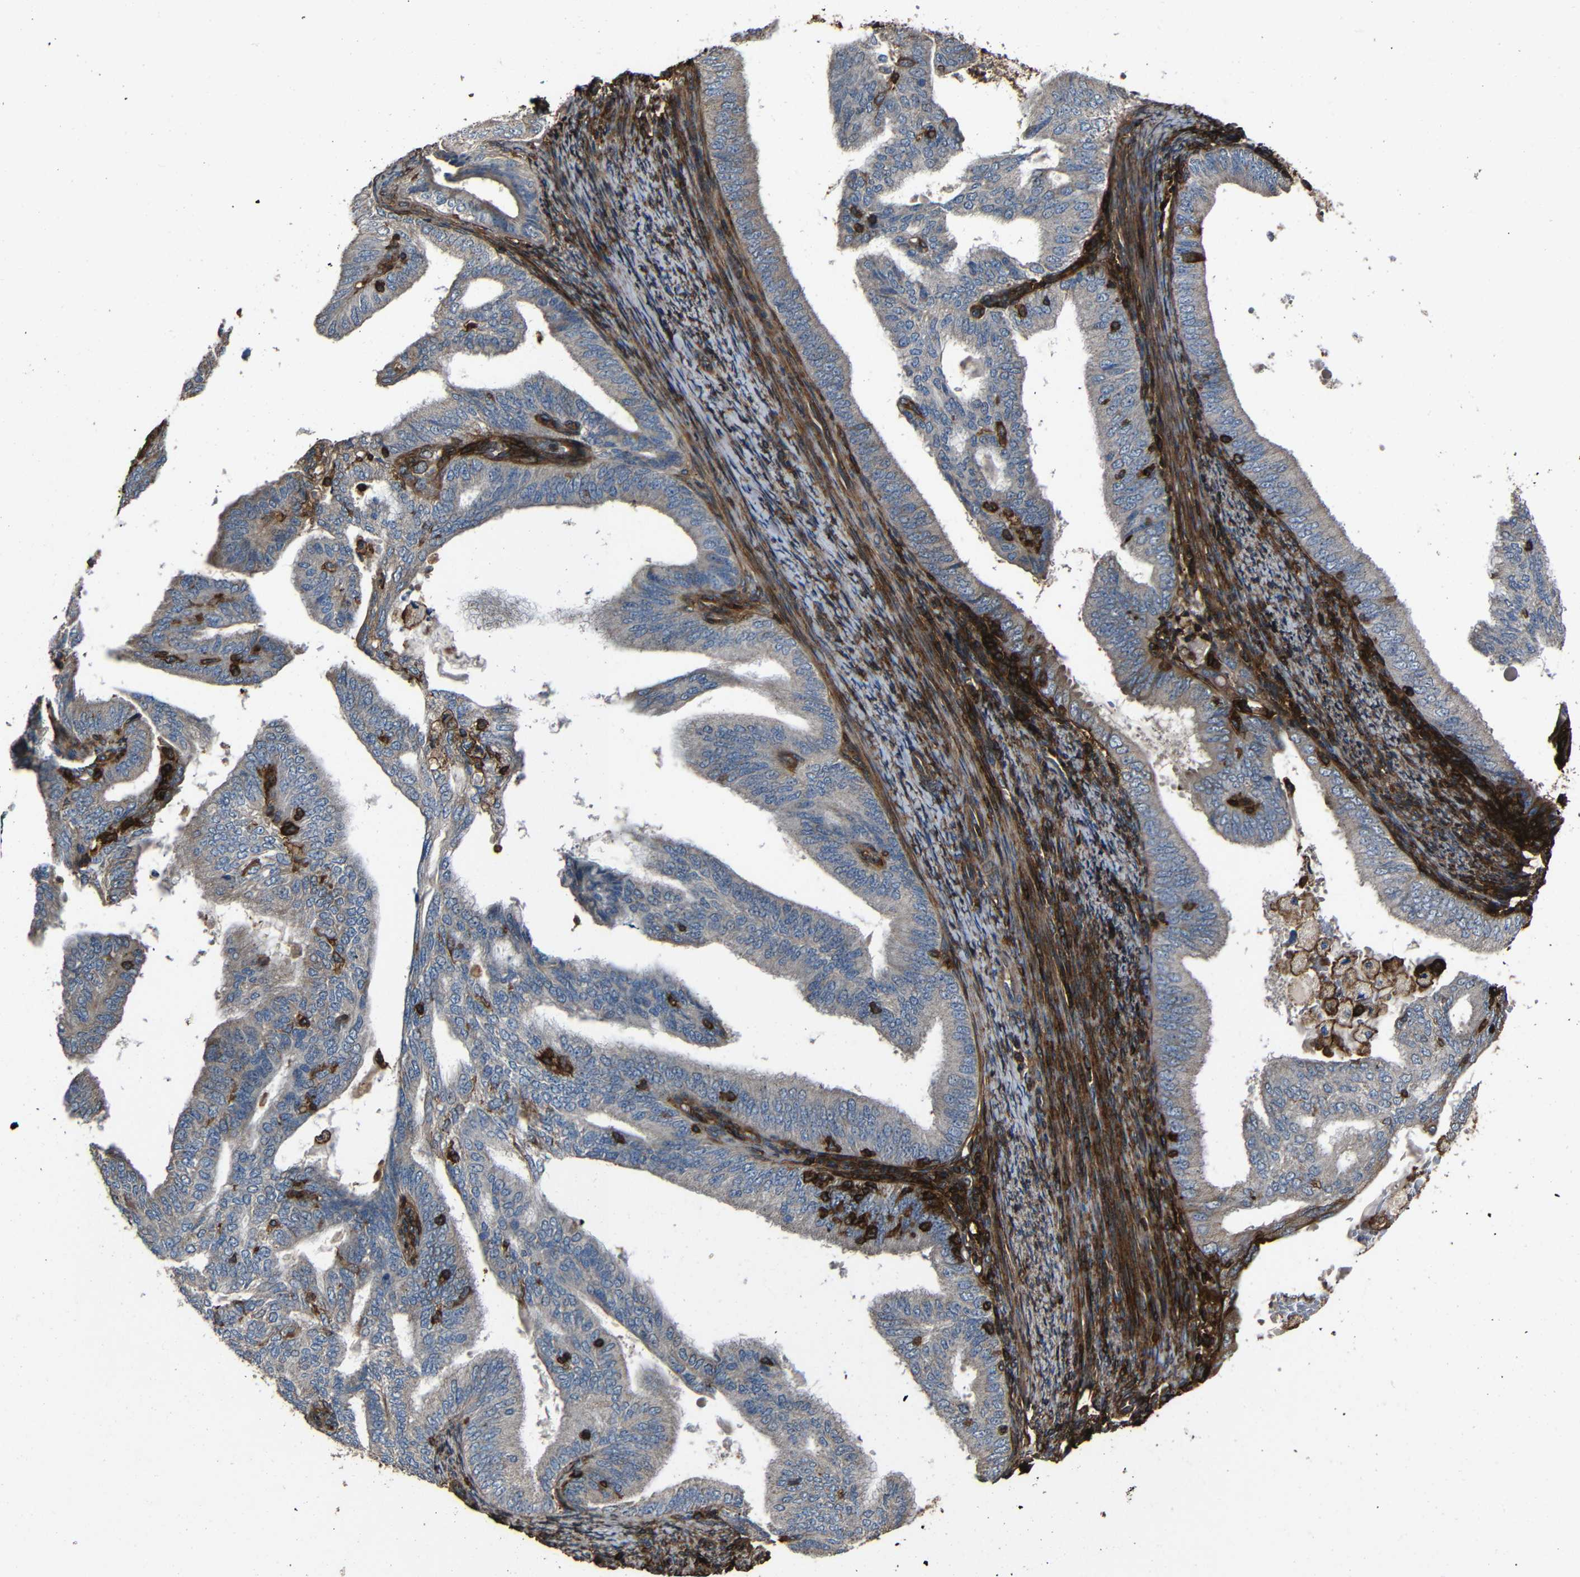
{"staining": {"intensity": "moderate", "quantity": "<25%", "location": "cytoplasmic/membranous"}, "tissue": "endometrial cancer", "cell_type": "Tumor cells", "image_type": "cancer", "snomed": [{"axis": "morphology", "description": "Adenocarcinoma, NOS"}, {"axis": "topography", "description": "Endometrium"}], "caption": "Immunohistochemical staining of human endometrial cancer (adenocarcinoma) reveals low levels of moderate cytoplasmic/membranous positivity in approximately <25% of tumor cells.", "gene": "ADGRE5", "patient": {"sex": "female", "age": 58}}